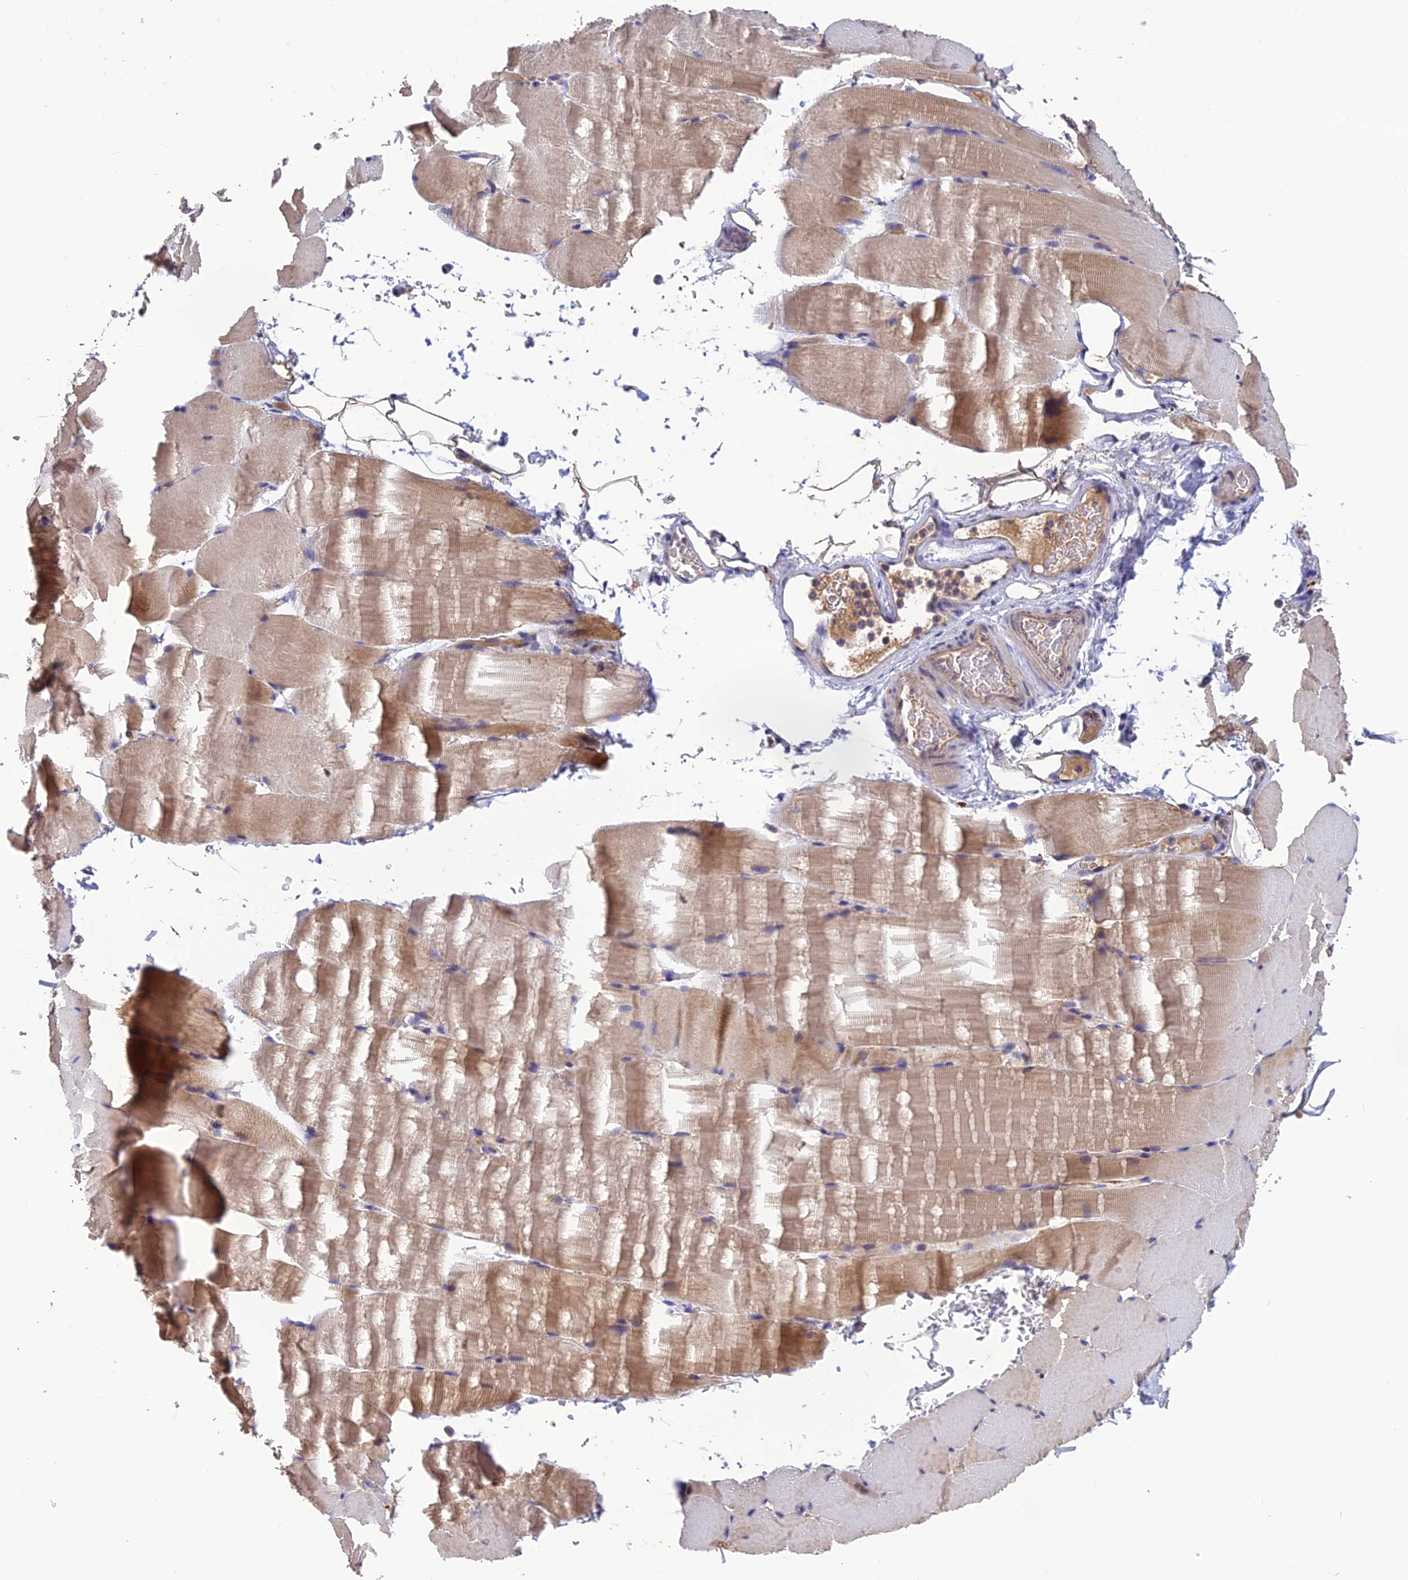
{"staining": {"intensity": "moderate", "quantity": "25%-75%", "location": "cytoplasmic/membranous"}, "tissue": "skeletal muscle", "cell_type": "Myocytes", "image_type": "normal", "snomed": [{"axis": "morphology", "description": "Normal tissue, NOS"}, {"axis": "topography", "description": "Skeletal muscle"}, {"axis": "topography", "description": "Parathyroid gland"}], "caption": "This micrograph exhibits immunohistochemistry (IHC) staining of unremarkable human skeletal muscle, with medium moderate cytoplasmic/membranous expression in about 25%-75% of myocytes.", "gene": "PZP", "patient": {"sex": "female", "age": 37}}